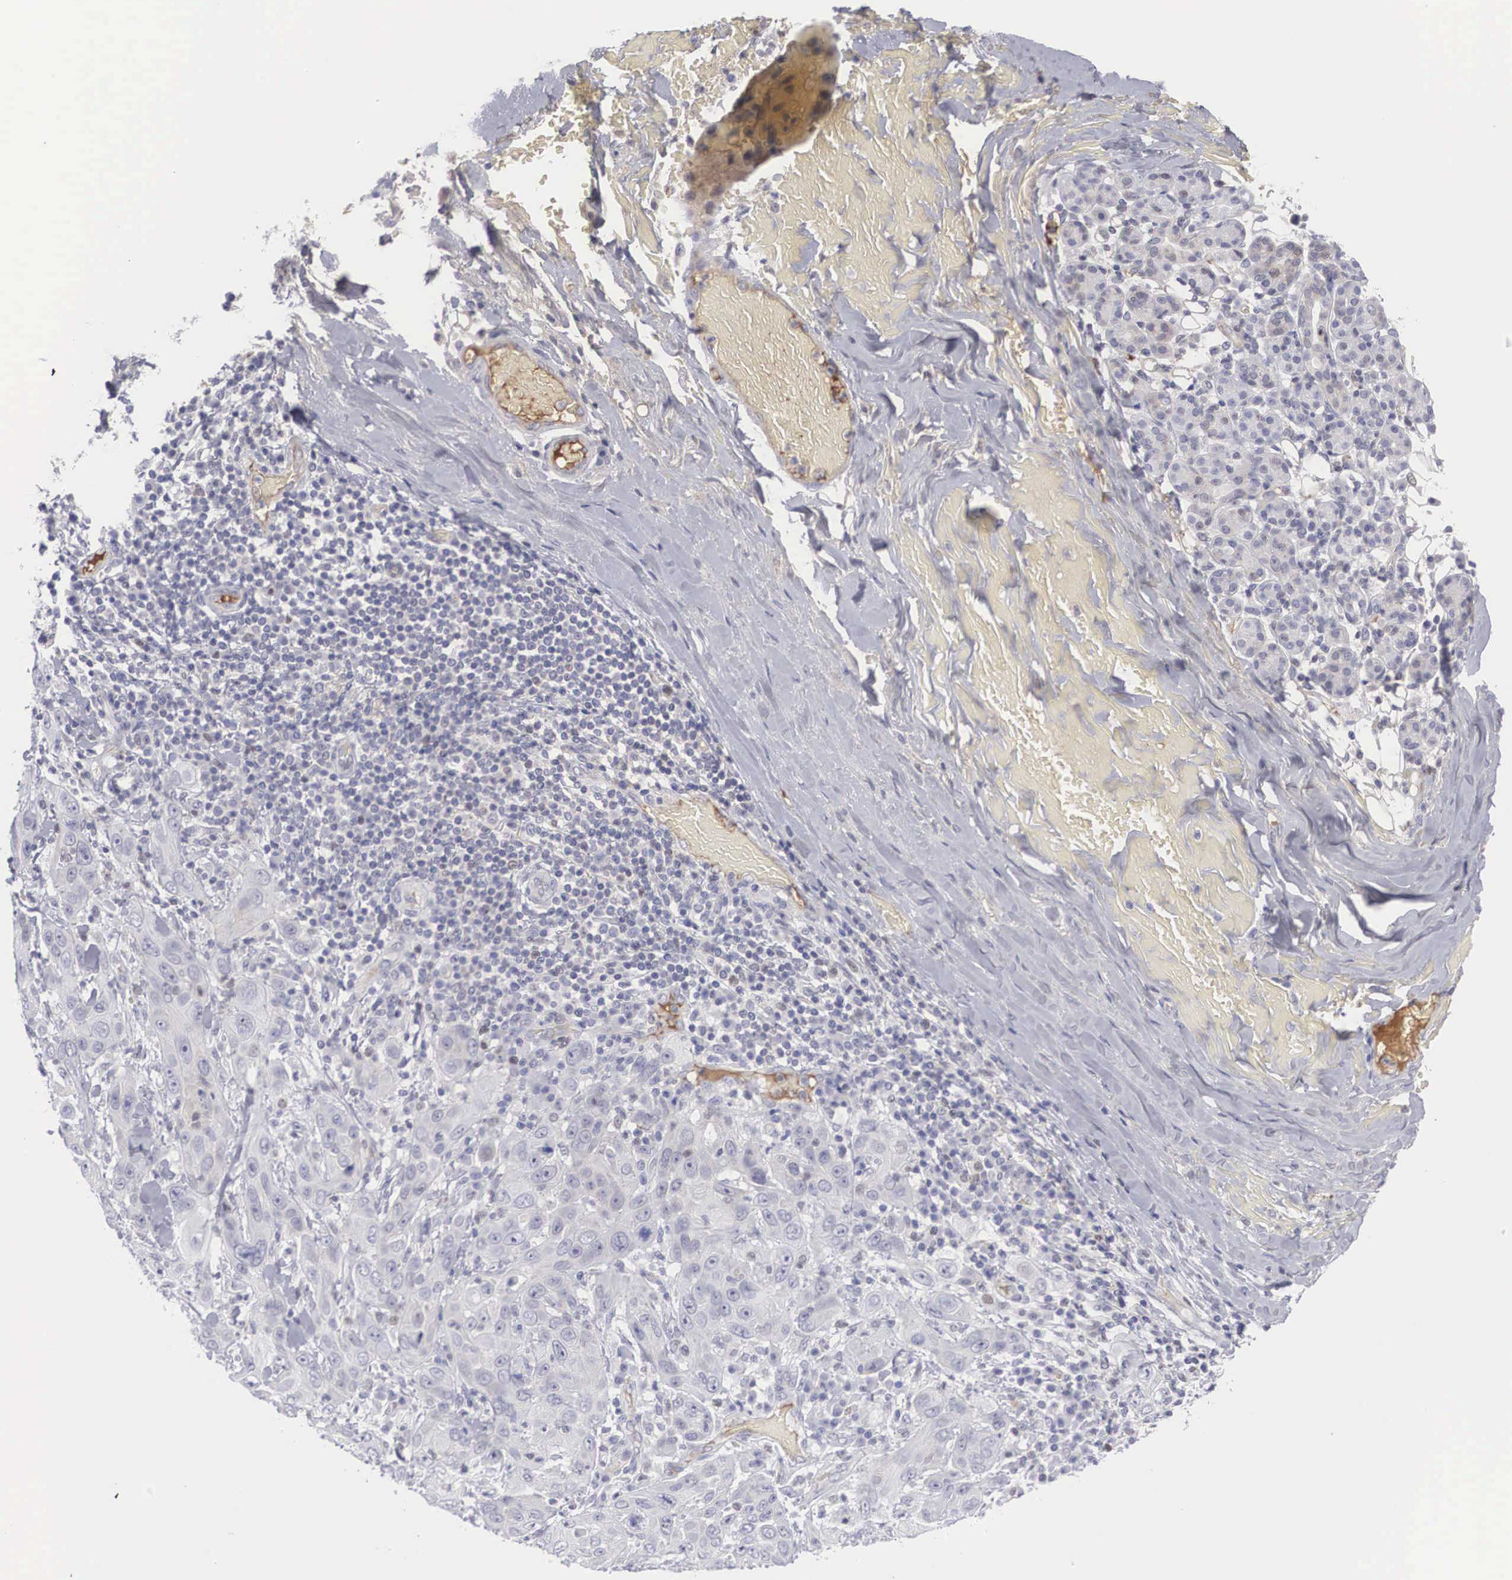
{"staining": {"intensity": "weak", "quantity": "<25%", "location": "cytoplasmic/membranous"}, "tissue": "skin cancer", "cell_type": "Tumor cells", "image_type": "cancer", "snomed": [{"axis": "morphology", "description": "Squamous cell carcinoma, NOS"}, {"axis": "topography", "description": "Skin"}], "caption": "The IHC image has no significant expression in tumor cells of skin cancer (squamous cell carcinoma) tissue.", "gene": "RBPJ", "patient": {"sex": "male", "age": 84}}